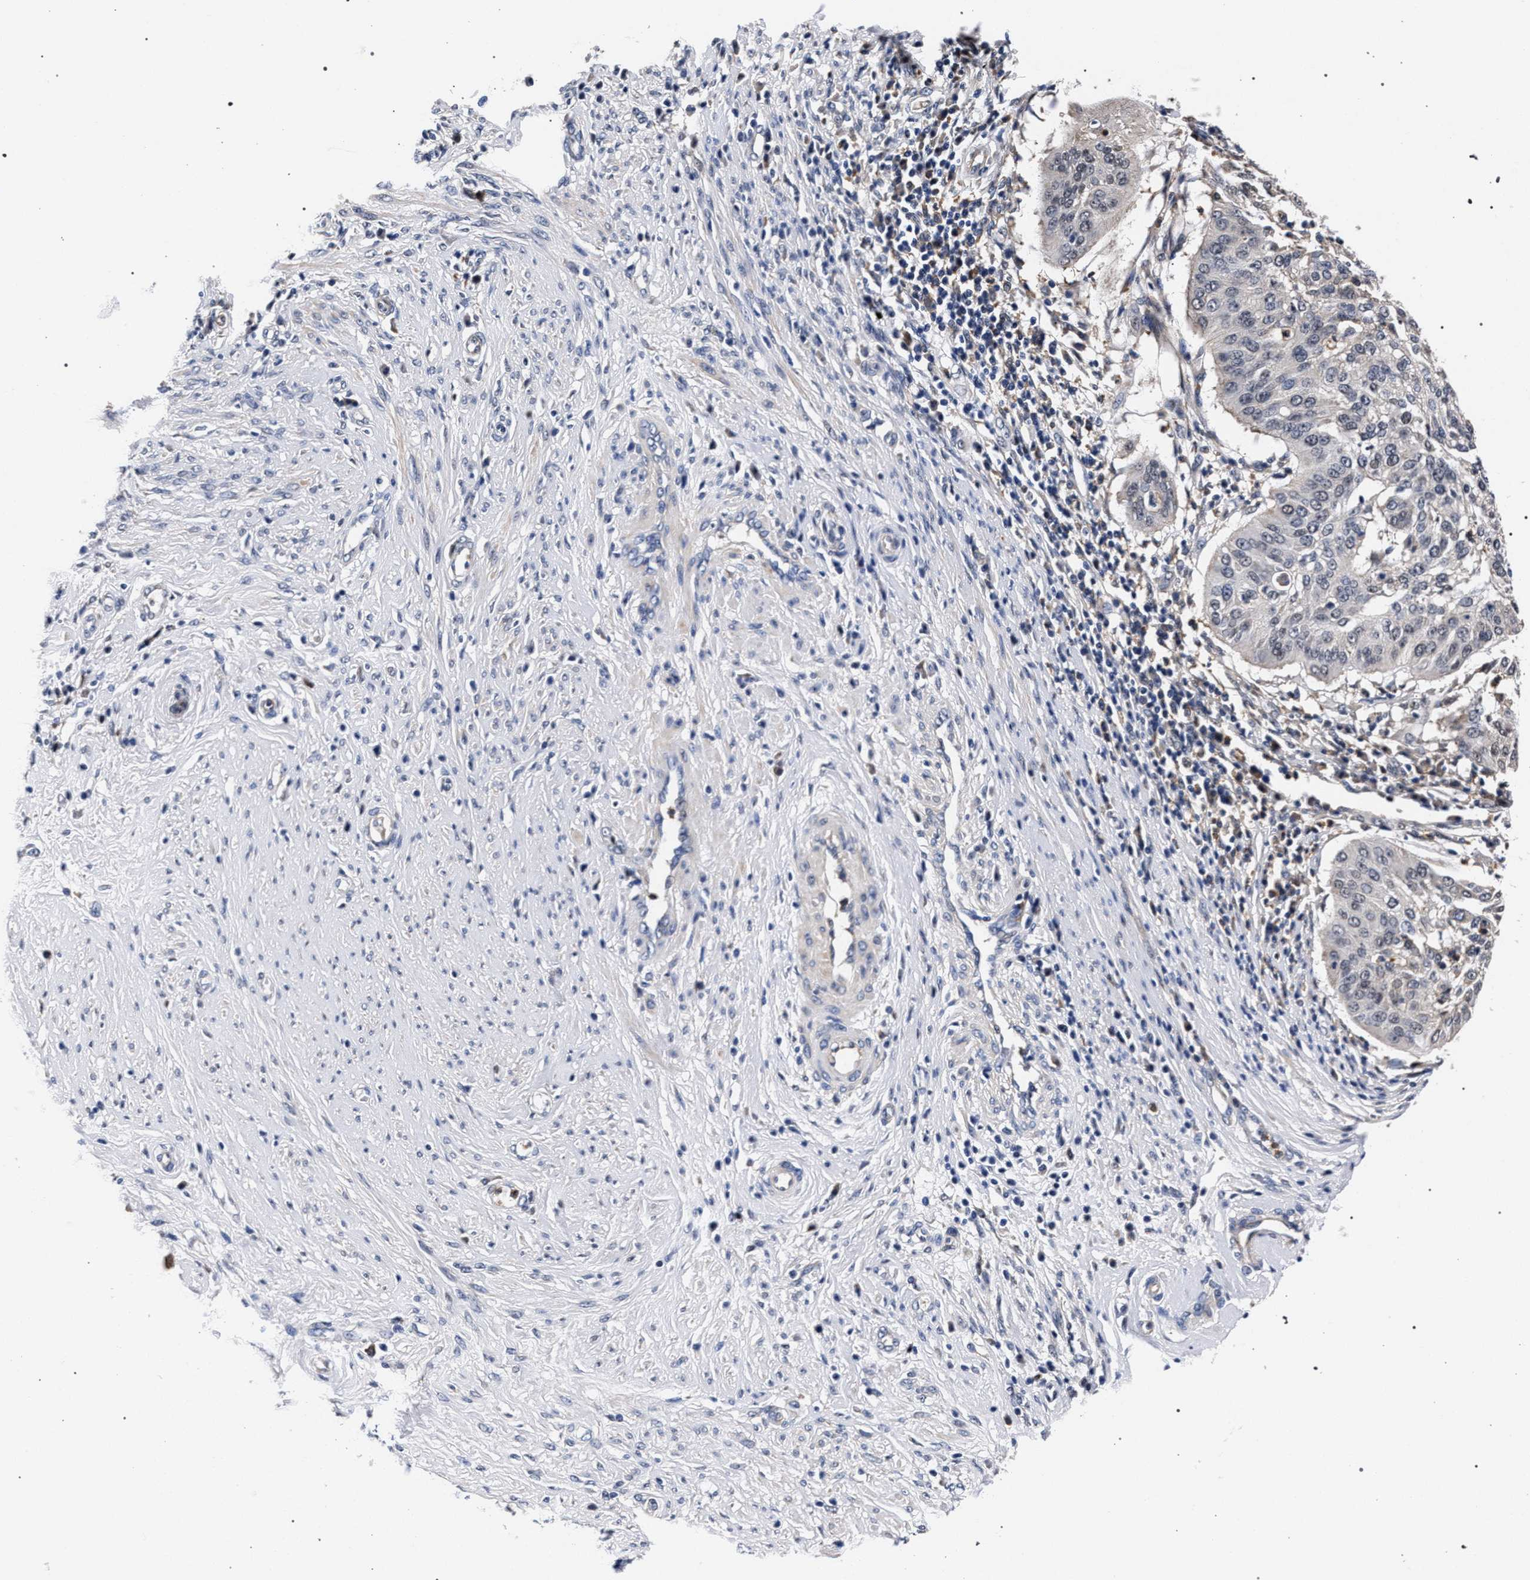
{"staining": {"intensity": "negative", "quantity": "none", "location": "none"}, "tissue": "cervical cancer", "cell_type": "Tumor cells", "image_type": "cancer", "snomed": [{"axis": "morphology", "description": "Normal tissue, NOS"}, {"axis": "morphology", "description": "Squamous cell carcinoma, NOS"}, {"axis": "topography", "description": "Cervix"}], "caption": "Tumor cells are negative for brown protein staining in cervical squamous cell carcinoma.", "gene": "ZNF462", "patient": {"sex": "female", "age": 39}}